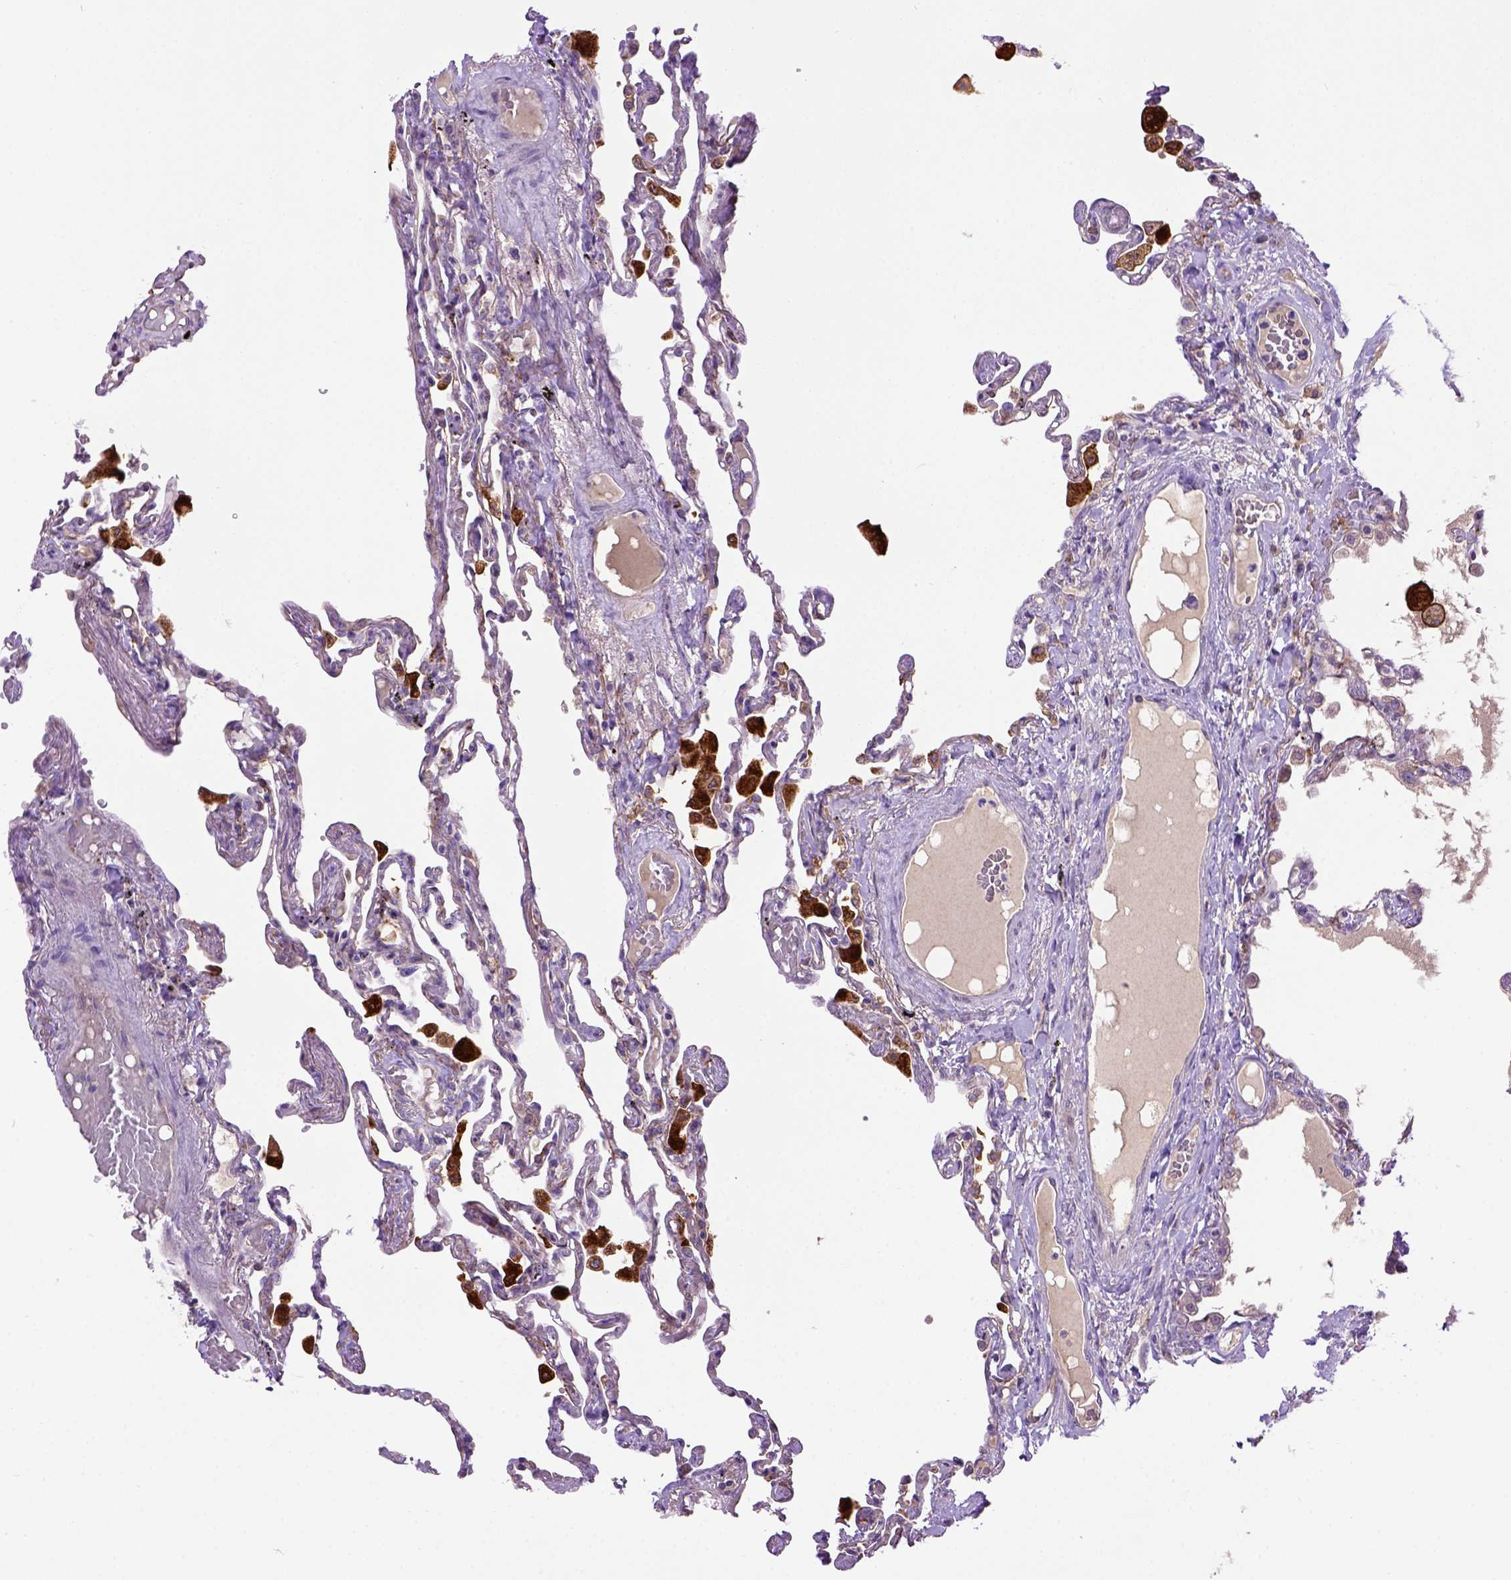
{"staining": {"intensity": "moderate", "quantity": "25%-75%", "location": "cytoplasmic/membranous"}, "tissue": "lung", "cell_type": "Alveolar cells", "image_type": "normal", "snomed": [{"axis": "morphology", "description": "Normal tissue, NOS"}, {"axis": "morphology", "description": "Adenocarcinoma, NOS"}, {"axis": "topography", "description": "Cartilage tissue"}, {"axis": "topography", "description": "Lung"}], "caption": "A high-resolution image shows immunohistochemistry (IHC) staining of benign lung, which reveals moderate cytoplasmic/membranous positivity in approximately 25%-75% of alveolar cells.", "gene": "DEPDC1B", "patient": {"sex": "female", "age": 67}}